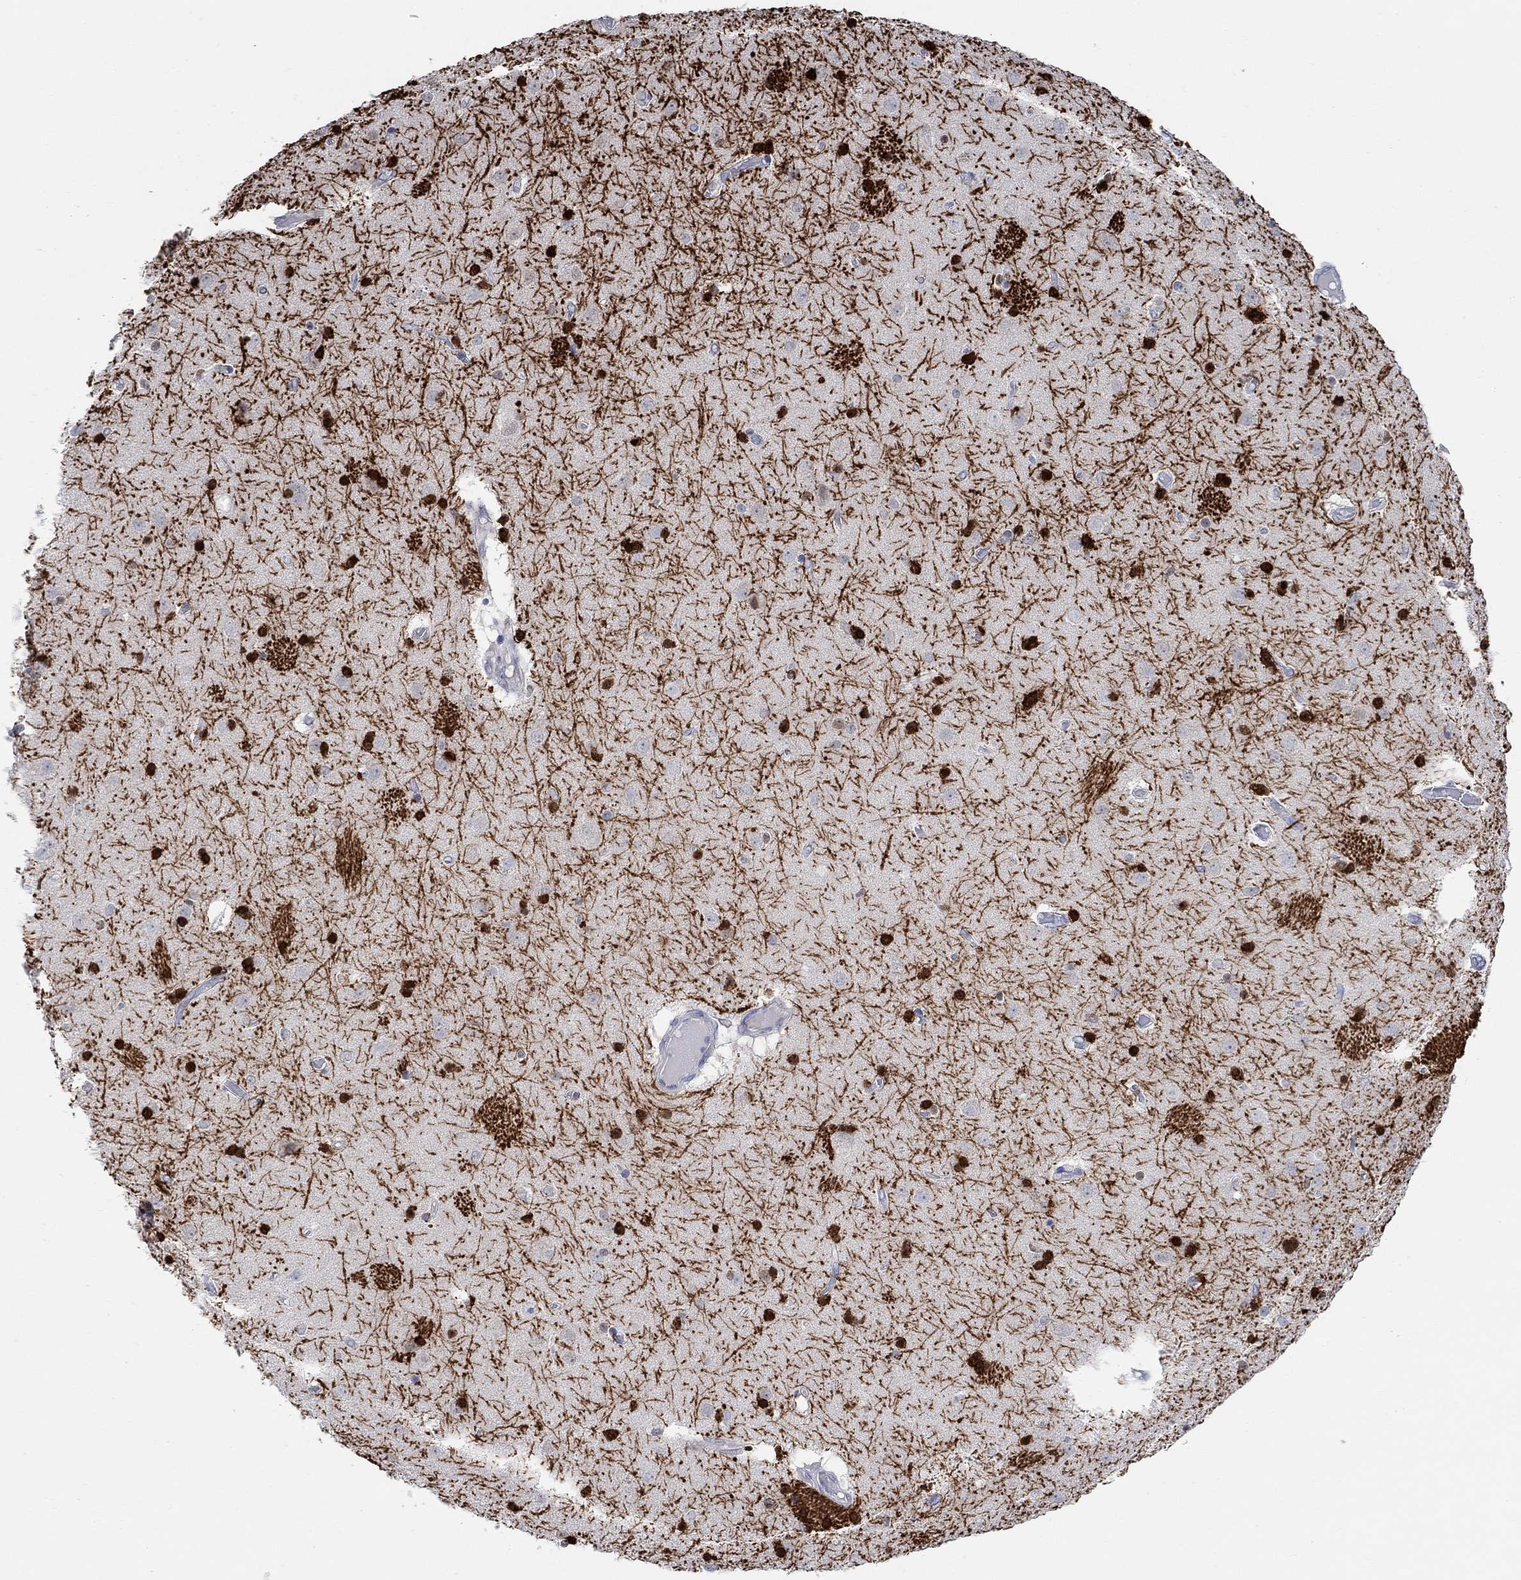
{"staining": {"intensity": "strong", "quantity": "25%-75%", "location": "nuclear"}, "tissue": "caudate", "cell_type": "Glial cells", "image_type": "normal", "snomed": [{"axis": "morphology", "description": "Normal tissue, NOS"}, {"axis": "topography", "description": "Lateral ventricle wall"}], "caption": "IHC of unremarkable caudate displays high levels of strong nuclear staining in approximately 25%-75% of glial cells. The protein of interest is stained brown, and the nuclei are stained in blue (DAB IHC with brightfield microscopy, high magnification).", "gene": "RIMS1", "patient": {"sex": "male", "age": 54}}